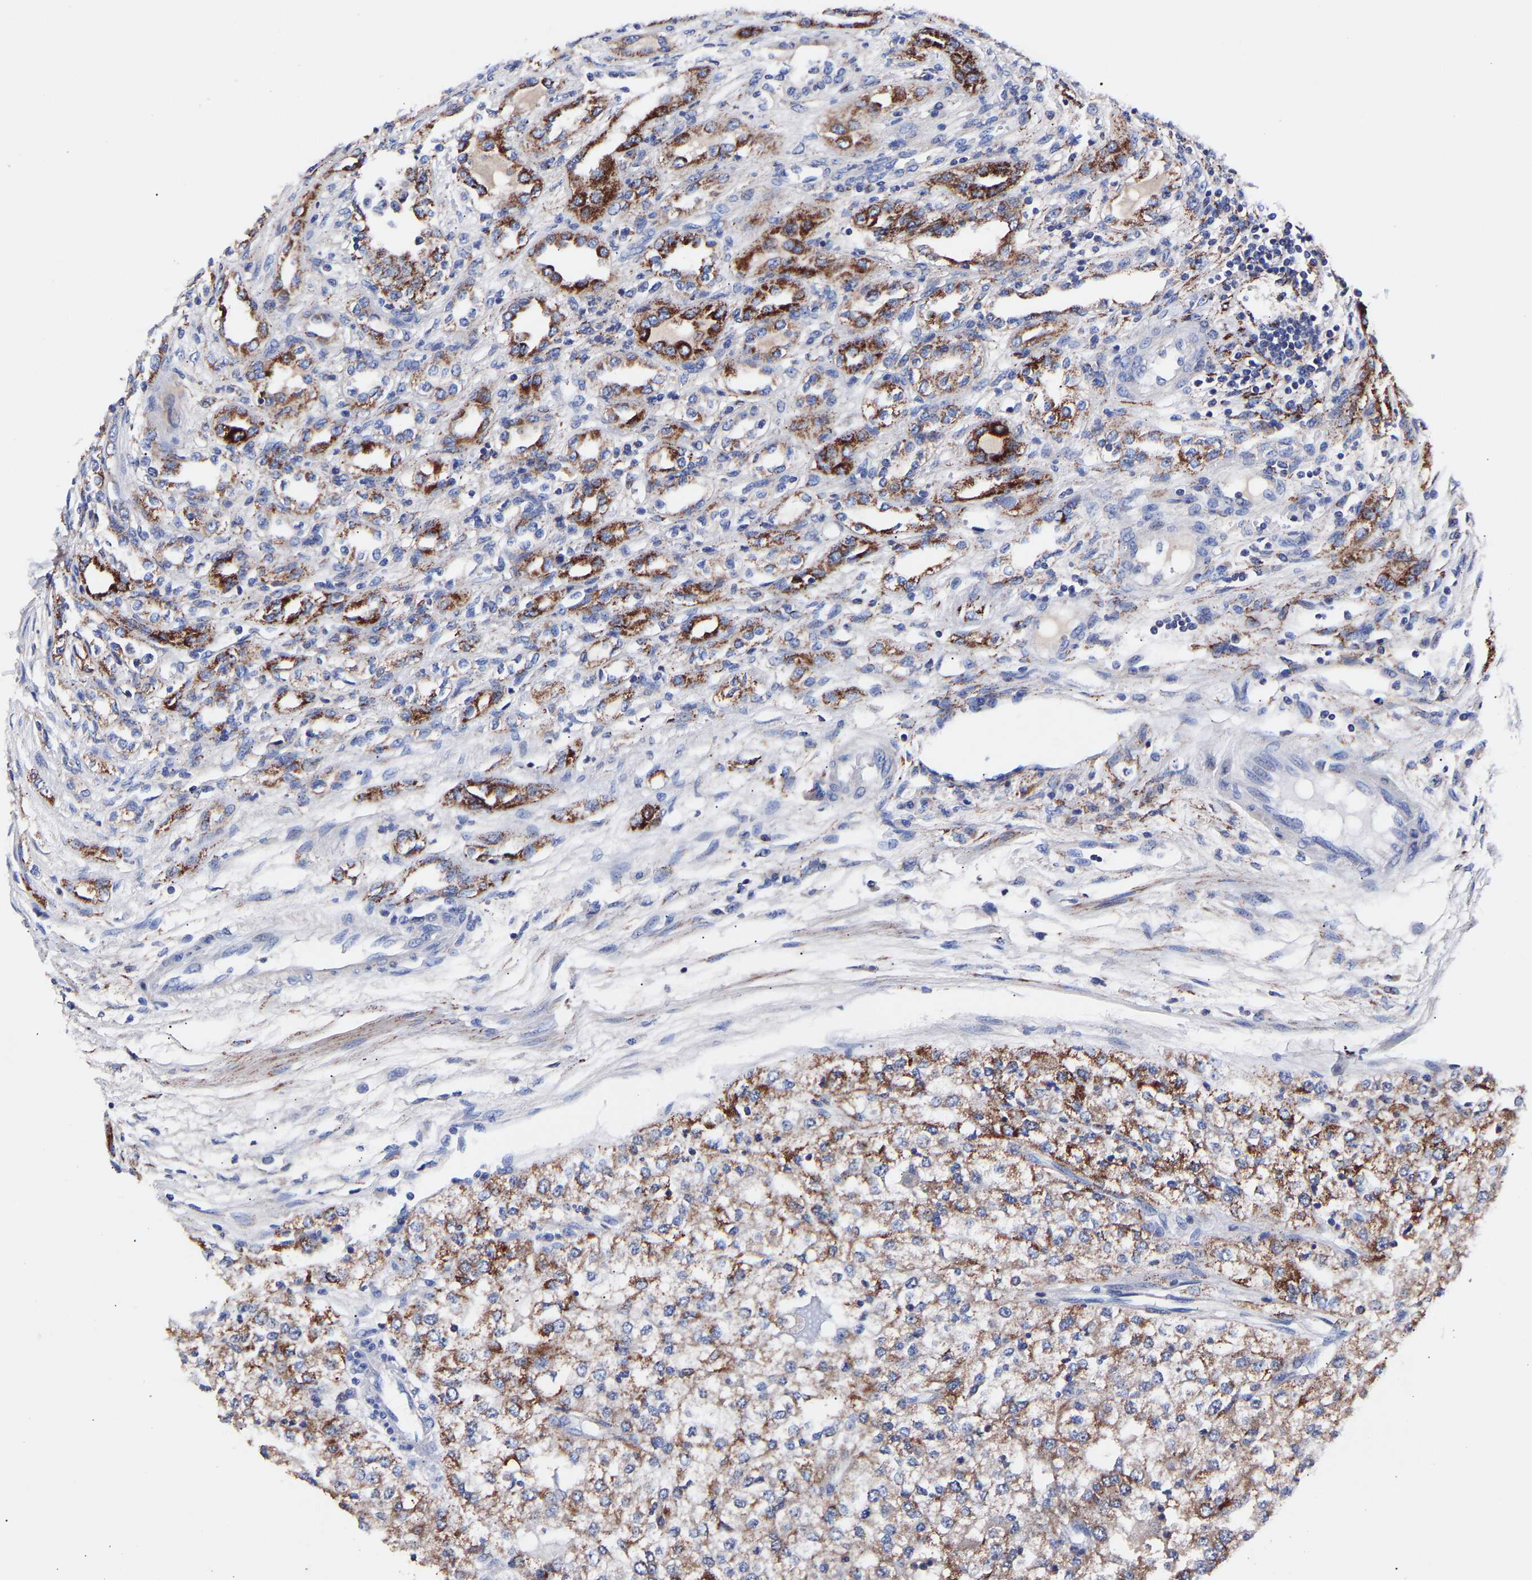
{"staining": {"intensity": "moderate", "quantity": ">75%", "location": "cytoplasmic/membranous"}, "tissue": "renal cancer", "cell_type": "Tumor cells", "image_type": "cancer", "snomed": [{"axis": "morphology", "description": "Adenocarcinoma, NOS"}, {"axis": "topography", "description": "Kidney"}], "caption": "Renal cancer (adenocarcinoma) was stained to show a protein in brown. There is medium levels of moderate cytoplasmic/membranous staining in approximately >75% of tumor cells.", "gene": "SEM1", "patient": {"sex": "female", "age": 54}}